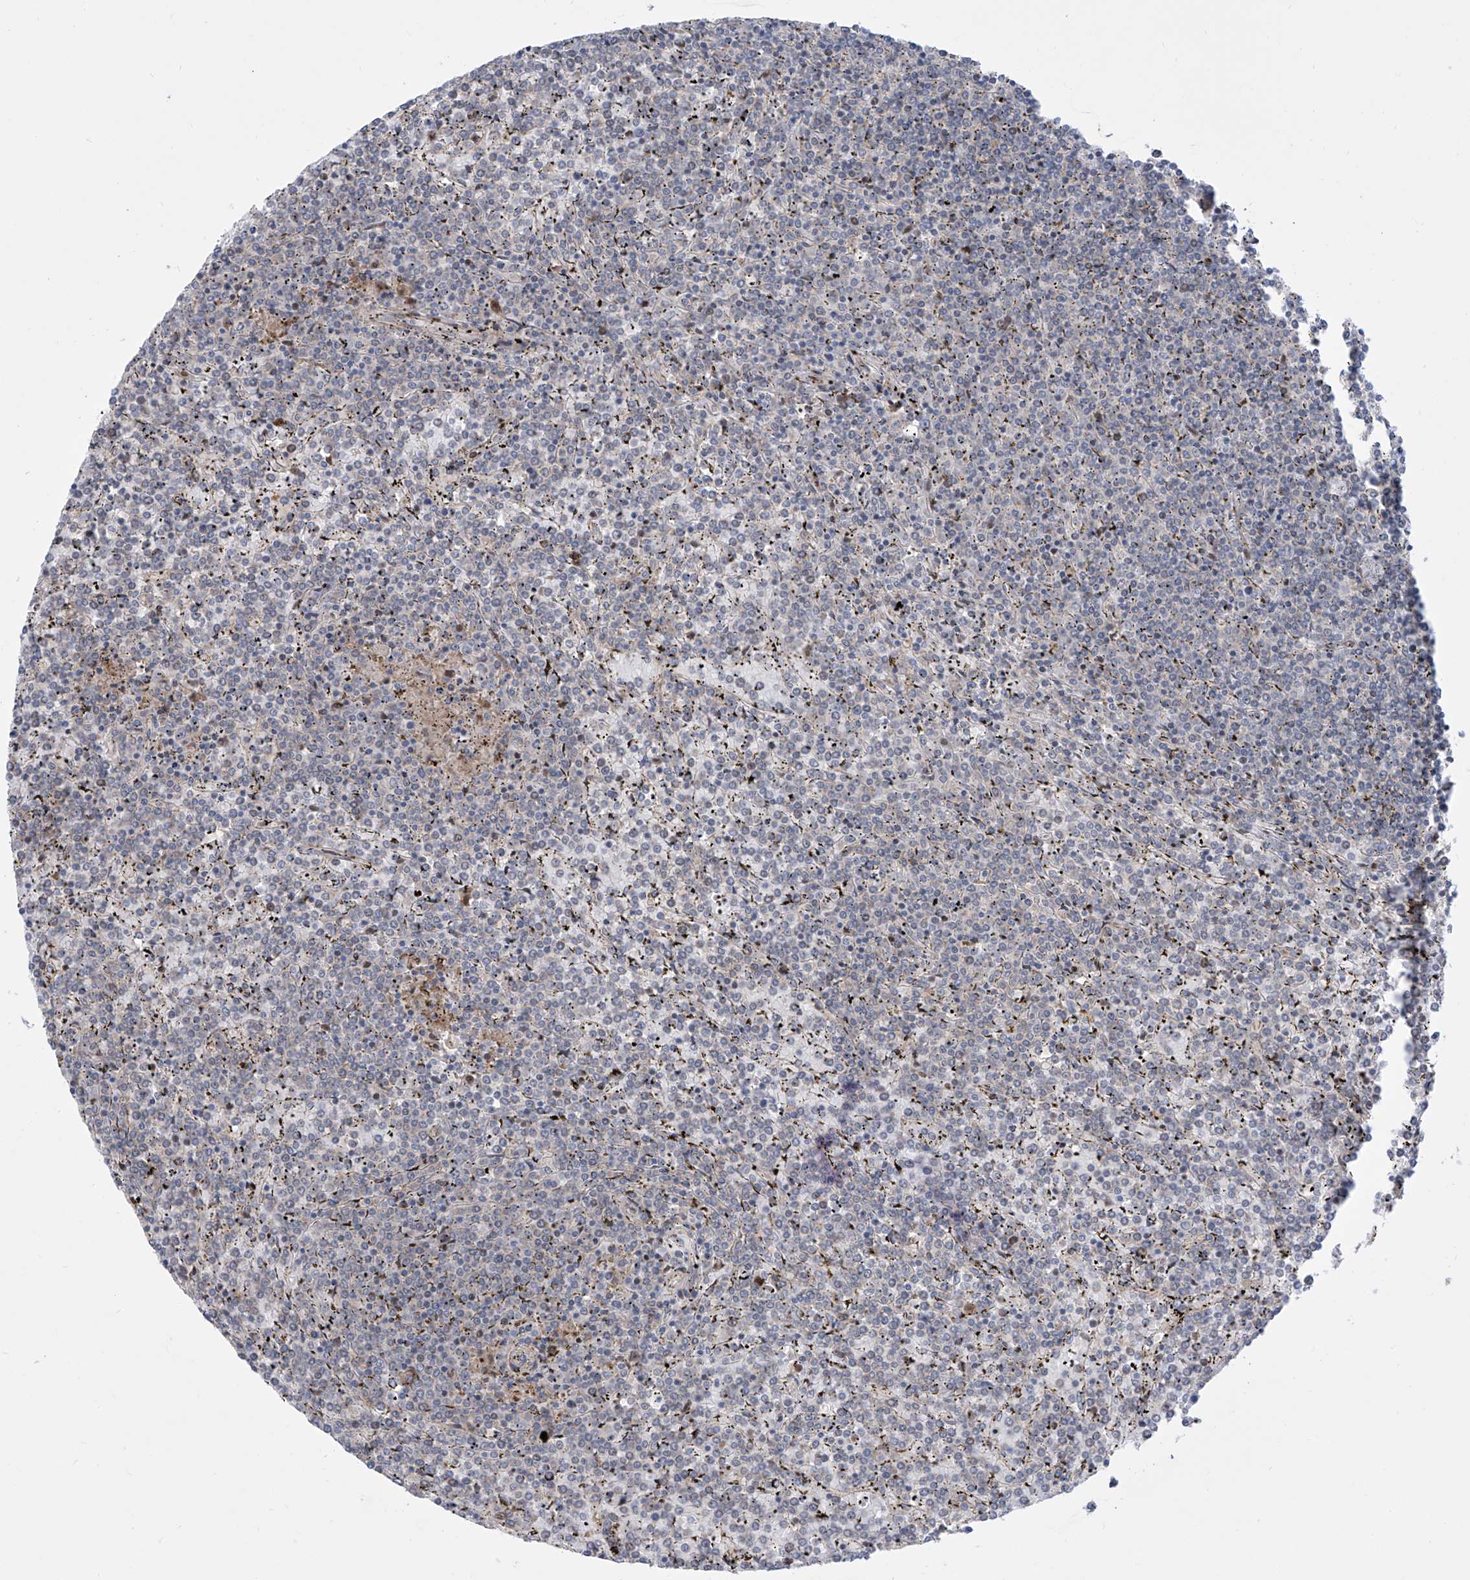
{"staining": {"intensity": "negative", "quantity": "none", "location": "none"}, "tissue": "lymphoma", "cell_type": "Tumor cells", "image_type": "cancer", "snomed": [{"axis": "morphology", "description": "Malignant lymphoma, non-Hodgkin's type, Low grade"}, {"axis": "topography", "description": "Spleen"}], "caption": "High magnification brightfield microscopy of lymphoma stained with DAB (brown) and counterstained with hematoxylin (blue): tumor cells show no significant staining.", "gene": "LRRC1", "patient": {"sex": "female", "age": 19}}